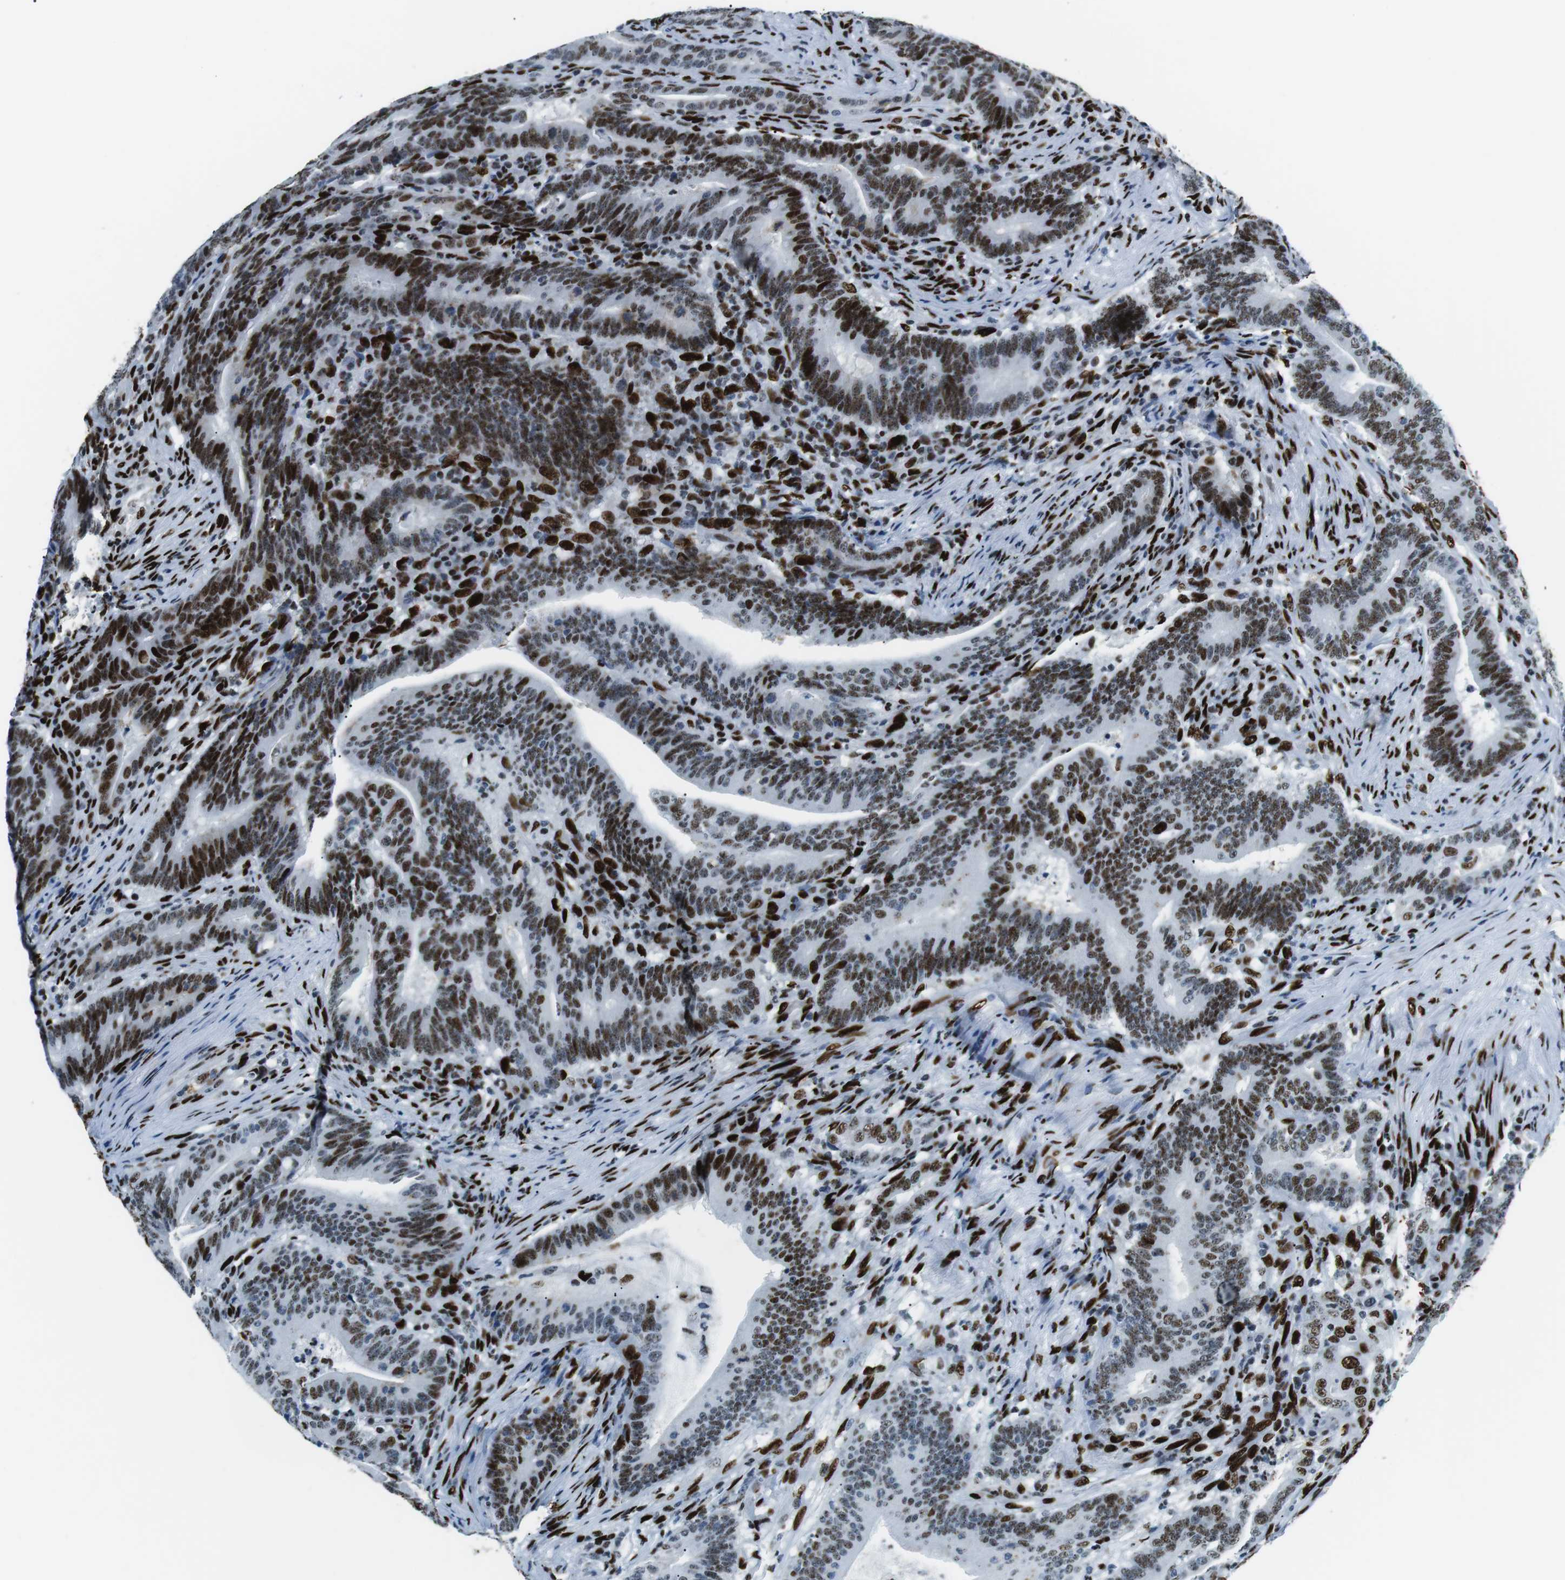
{"staining": {"intensity": "strong", "quantity": ">75%", "location": "nuclear"}, "tissue": "colorectal cancer", "cell_type": "Tumor cells", "image_type": "cancer", "snomed": [{"axis": "morphology", "description": "Normal tissue, NOS"}, {"axis": "morphology", "description": "Adenocarcinoma, NOS"}, {"axis": "topography", "description": "Colon"}], "caption": "Human colorectal adenocarcinoma stained with a brown dye shows strong nuclear positive expression in about >75% of tumor cells.", "gene": "PML", "patient": {"sex": "female", "age": 66}}